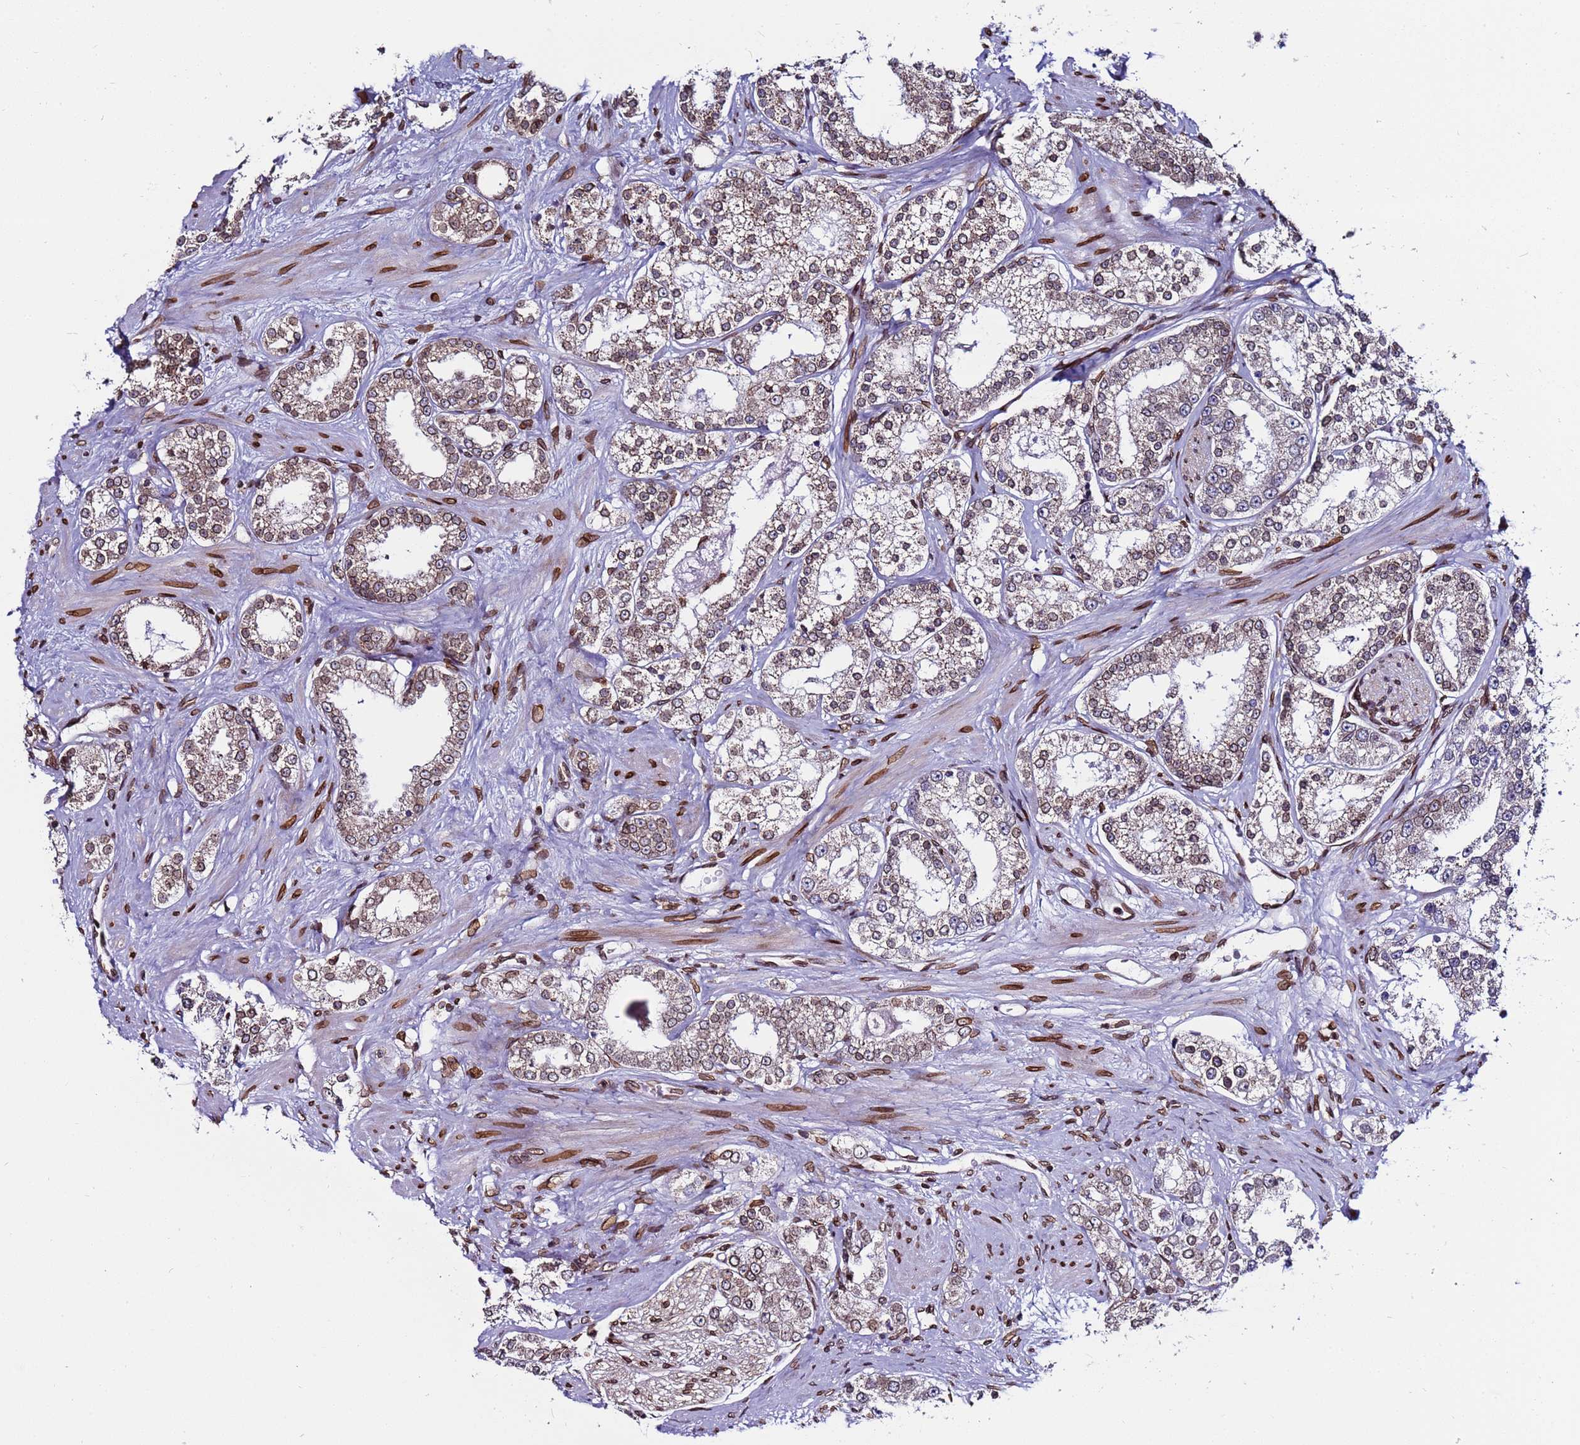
{"staining": {"intensity": "weak", "quantity": ">75%", "location": "cytoplasmic/membranous,nuclear"}, "tissue": "prostate cancer", "cell_type": "Tumor cells", "image_type": "cancer", "snomed": [{"axis": "morphology", "description": "Normal tissue, NOS"}, {"axis": "morphology", "description": "Adenocarcinoma, High grade"}, {"axis": "topography", "description": "Prostate"}], "caption": "IHC photomicrograph of prostate cancer (high-grade adenocarcinoma) stained for a protein (brown), which reveals low levels of weak cytoplasmic/membranous and nuclear positivity in approximately >75% of tumor cells.", "gene": "TOR1AIP1", "patient": {"sex": "male", "age": 83}}